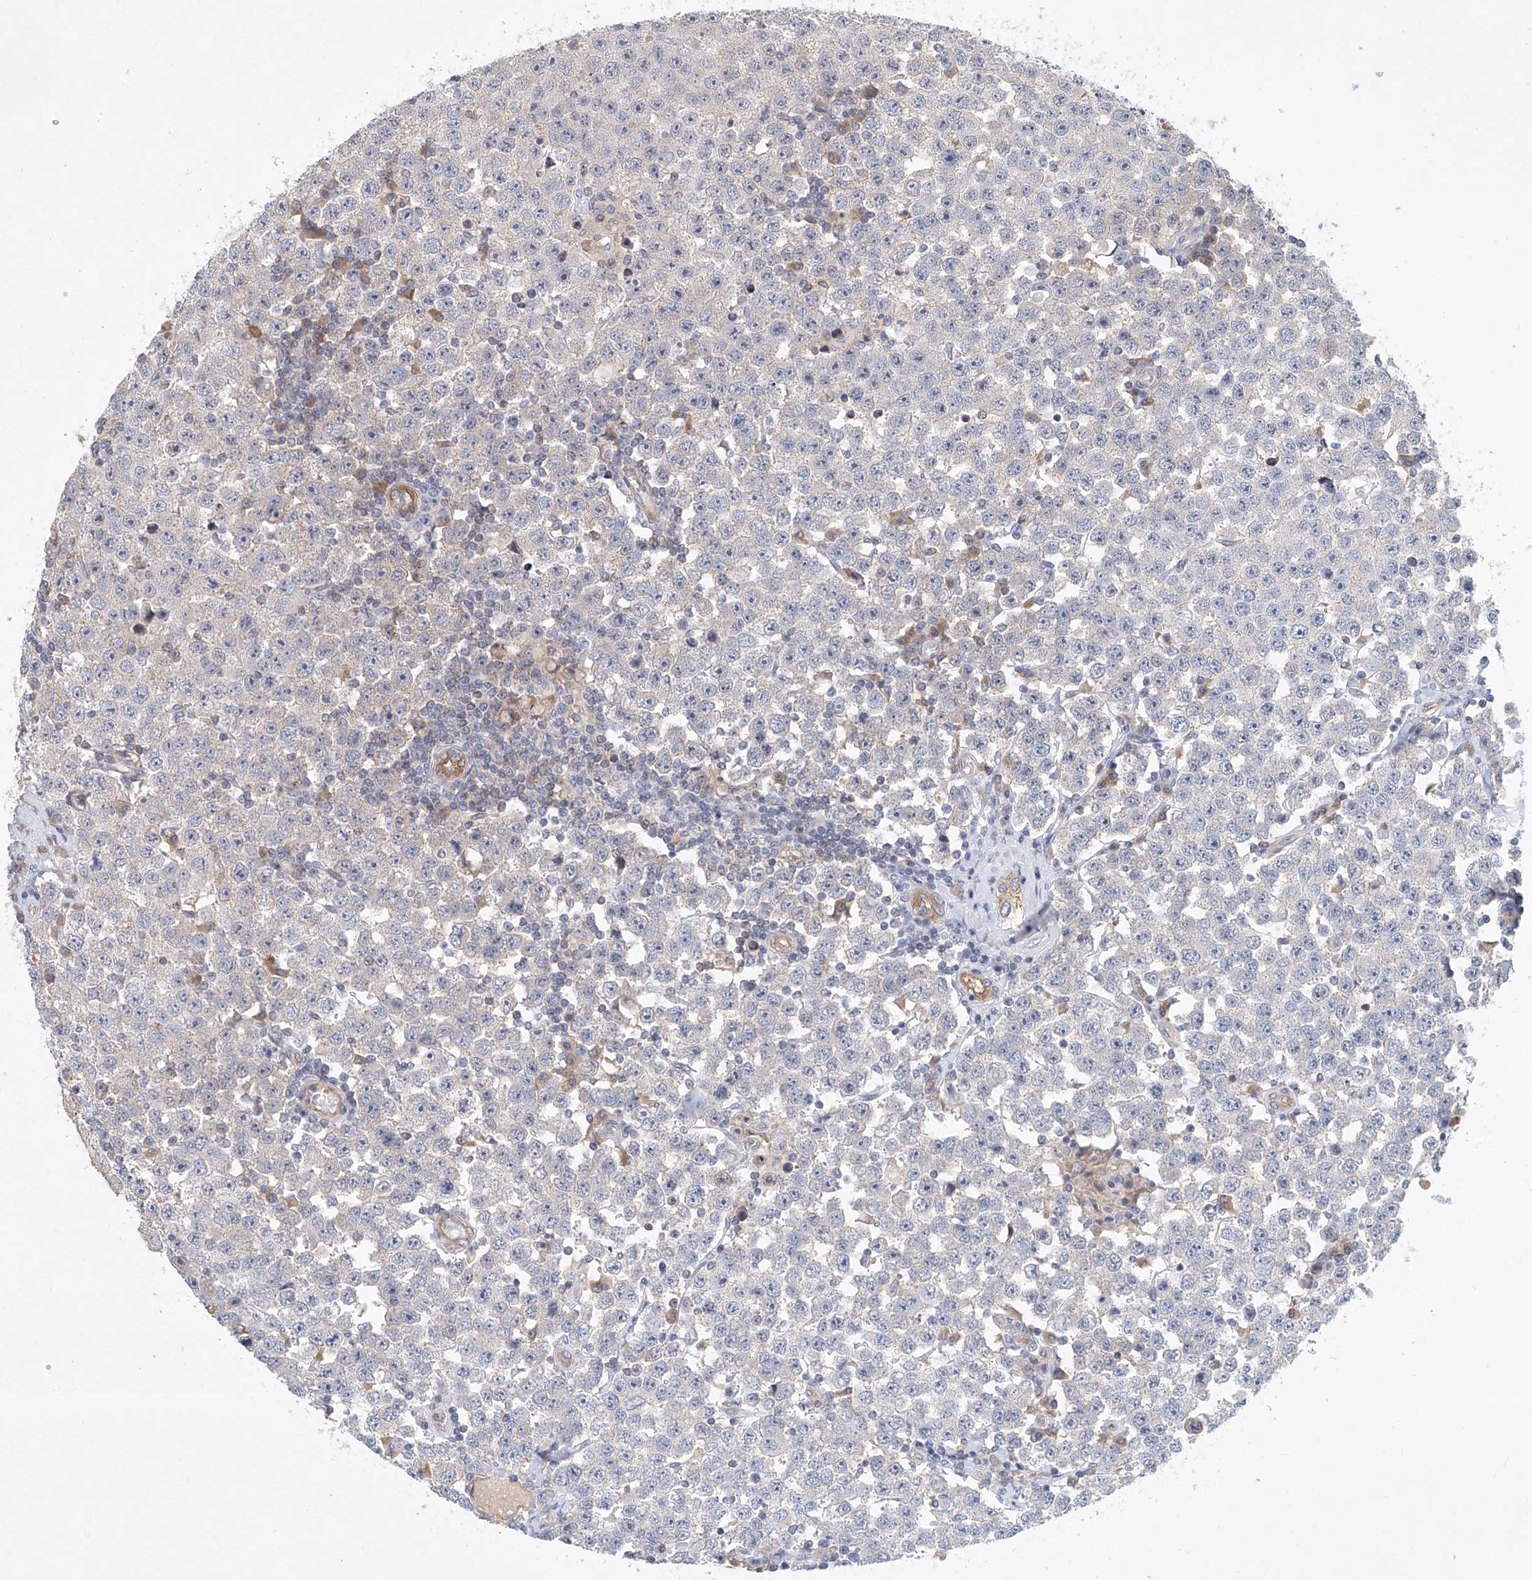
{"staining": {"intensity": "negative", "quantity": "none", "location": "none"}, "tissue": "testis cancer", "cell_type": "Tumor cells", "image_type": "cancer", "snomed": [{"axis": "morphology", "description": "Seminoma, NOS"}, {"axis": "topography", "description": "Testis"}], "caption": "A photomicrograph of testis cancer (seminoma) stained for a protein shows no brown staining in tumor cells.", "gene": "CARMIL1", "patient": {"sex": "male", "age": 28}}